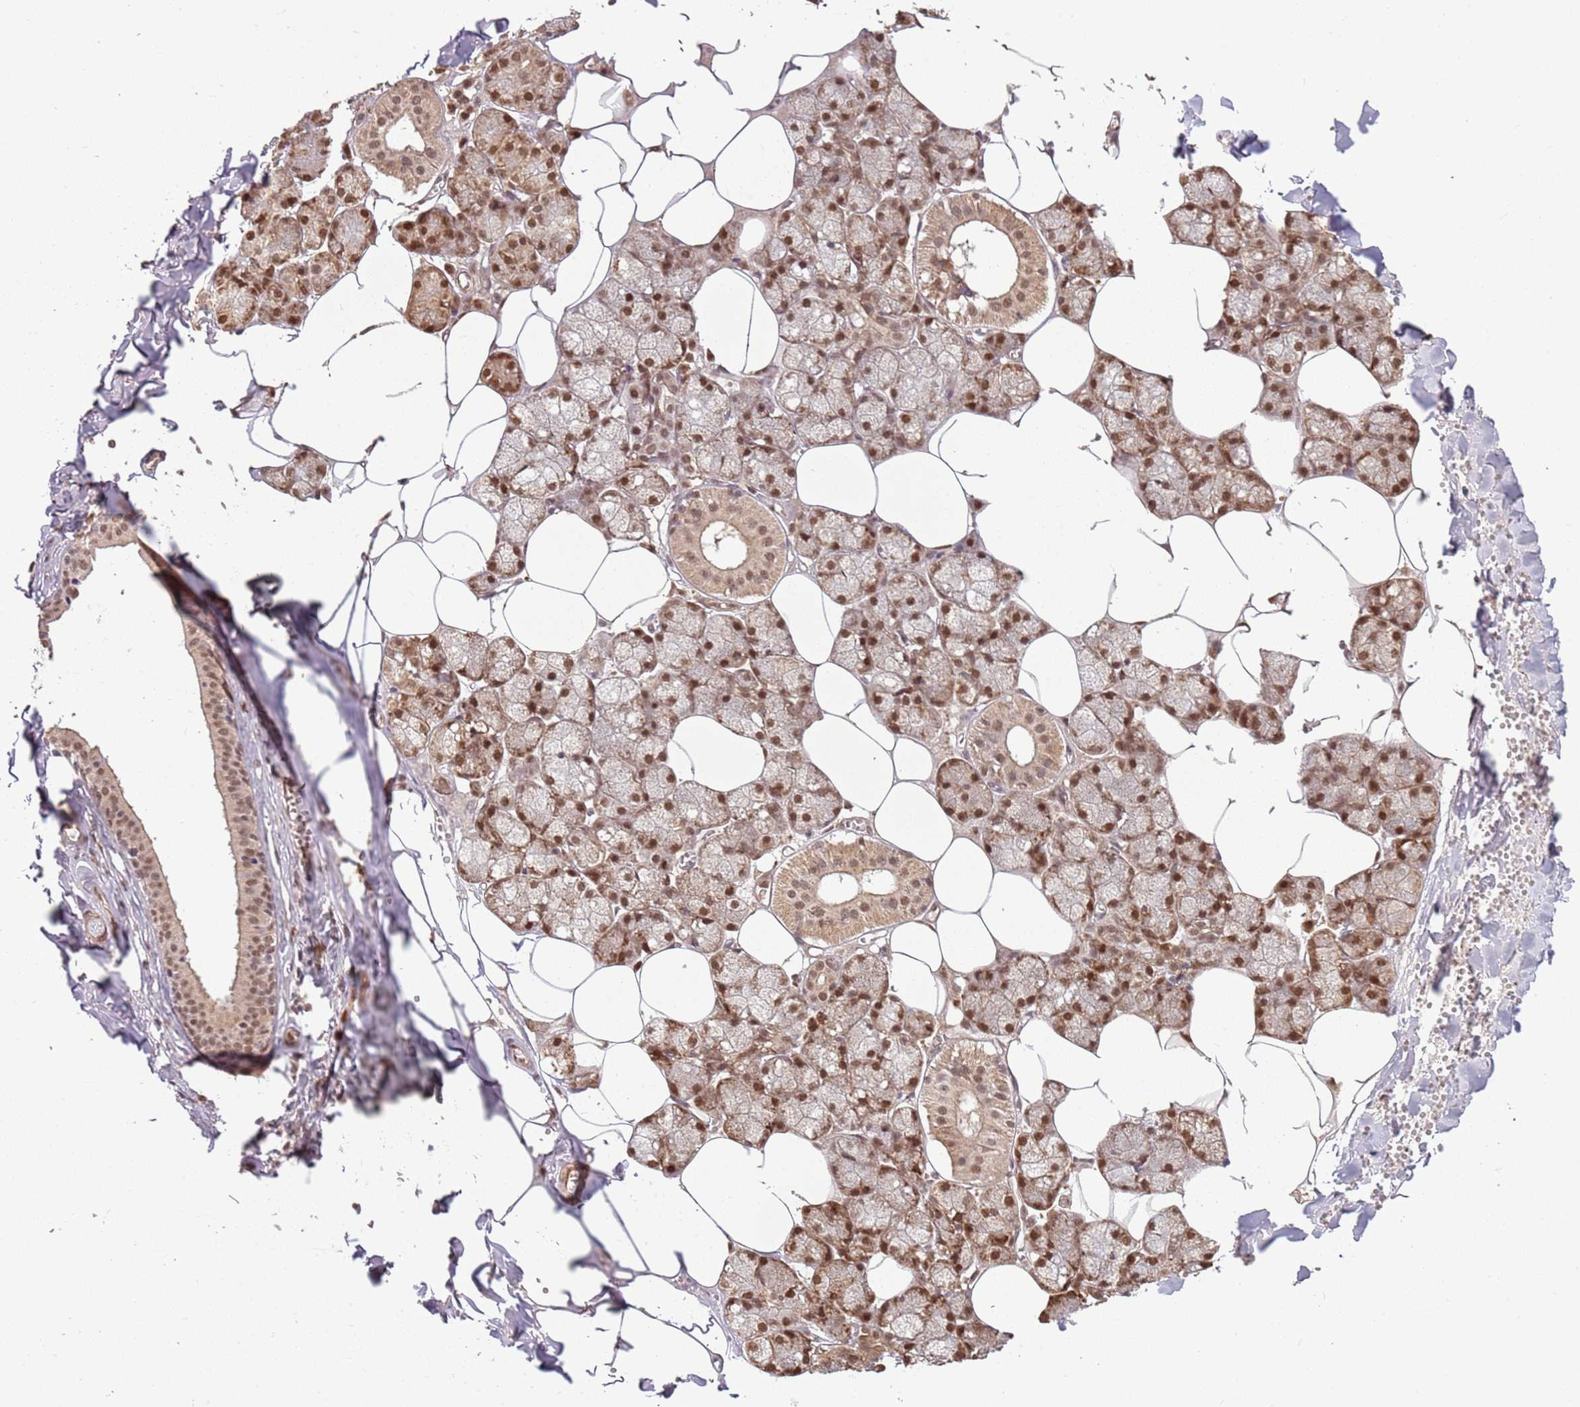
{"staining": {"intensity": "moderate", "quantity": ">75%", "location": "cytoplasmic/membranous,nuclear"}, "tissue": "salivary gland", "cell_type": "Glandular cells", "image_type": "normal", "snomed": [{"axis": "morphology", "description": "Normal tissue, NOS"}, {"axis": "topography", "description": "Salivary gland"}], "caption": "A high-resolution image shows immunohistochemistry staining of normal salivary gland, which shows moderate cytoplasmic/membranous,nuclear positivity in approximately >75% of glandular cells.", "gene": "POLR3H", "patient": {"sex": "male", "age": 62}}